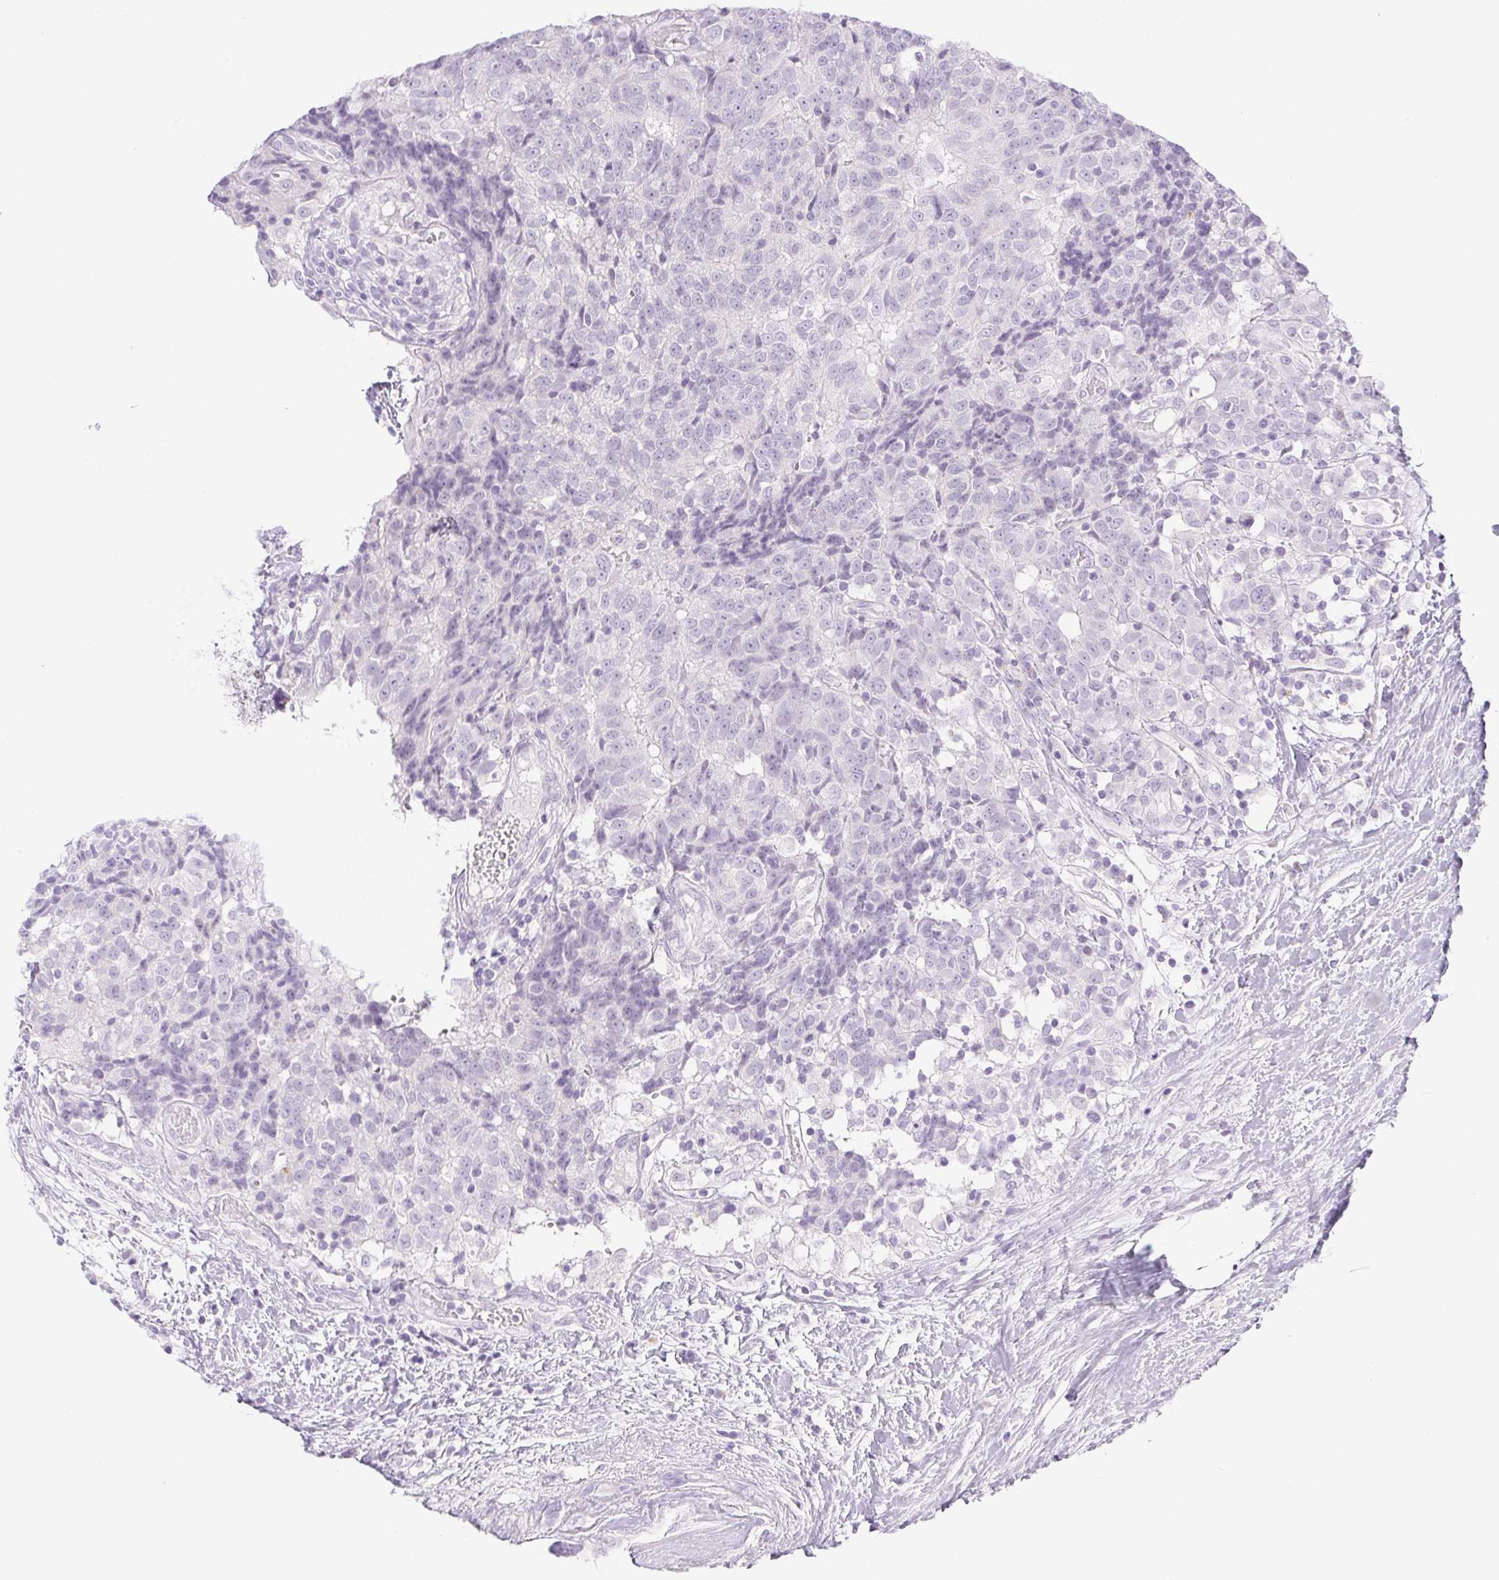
{"staining": {"intensity": "negative", "quantity": "none", "location": "none"}, "tissue": "prostate cancer", "cell_type": "Tumor cells", "image_type": "cancer", "snomed": [{"axis": "morphology", "description": "Adenocarcinoma, High grade"}, {"axis": "topography", "description": "Prostate and seminal vesicle, NOS"}], "caption": "Image shows no protein staining in tumor cells of high-grade adenocarcinoma (prostate) tissue.", "gene": "PI3", "patient": {"sex": "male", "age": 60}}